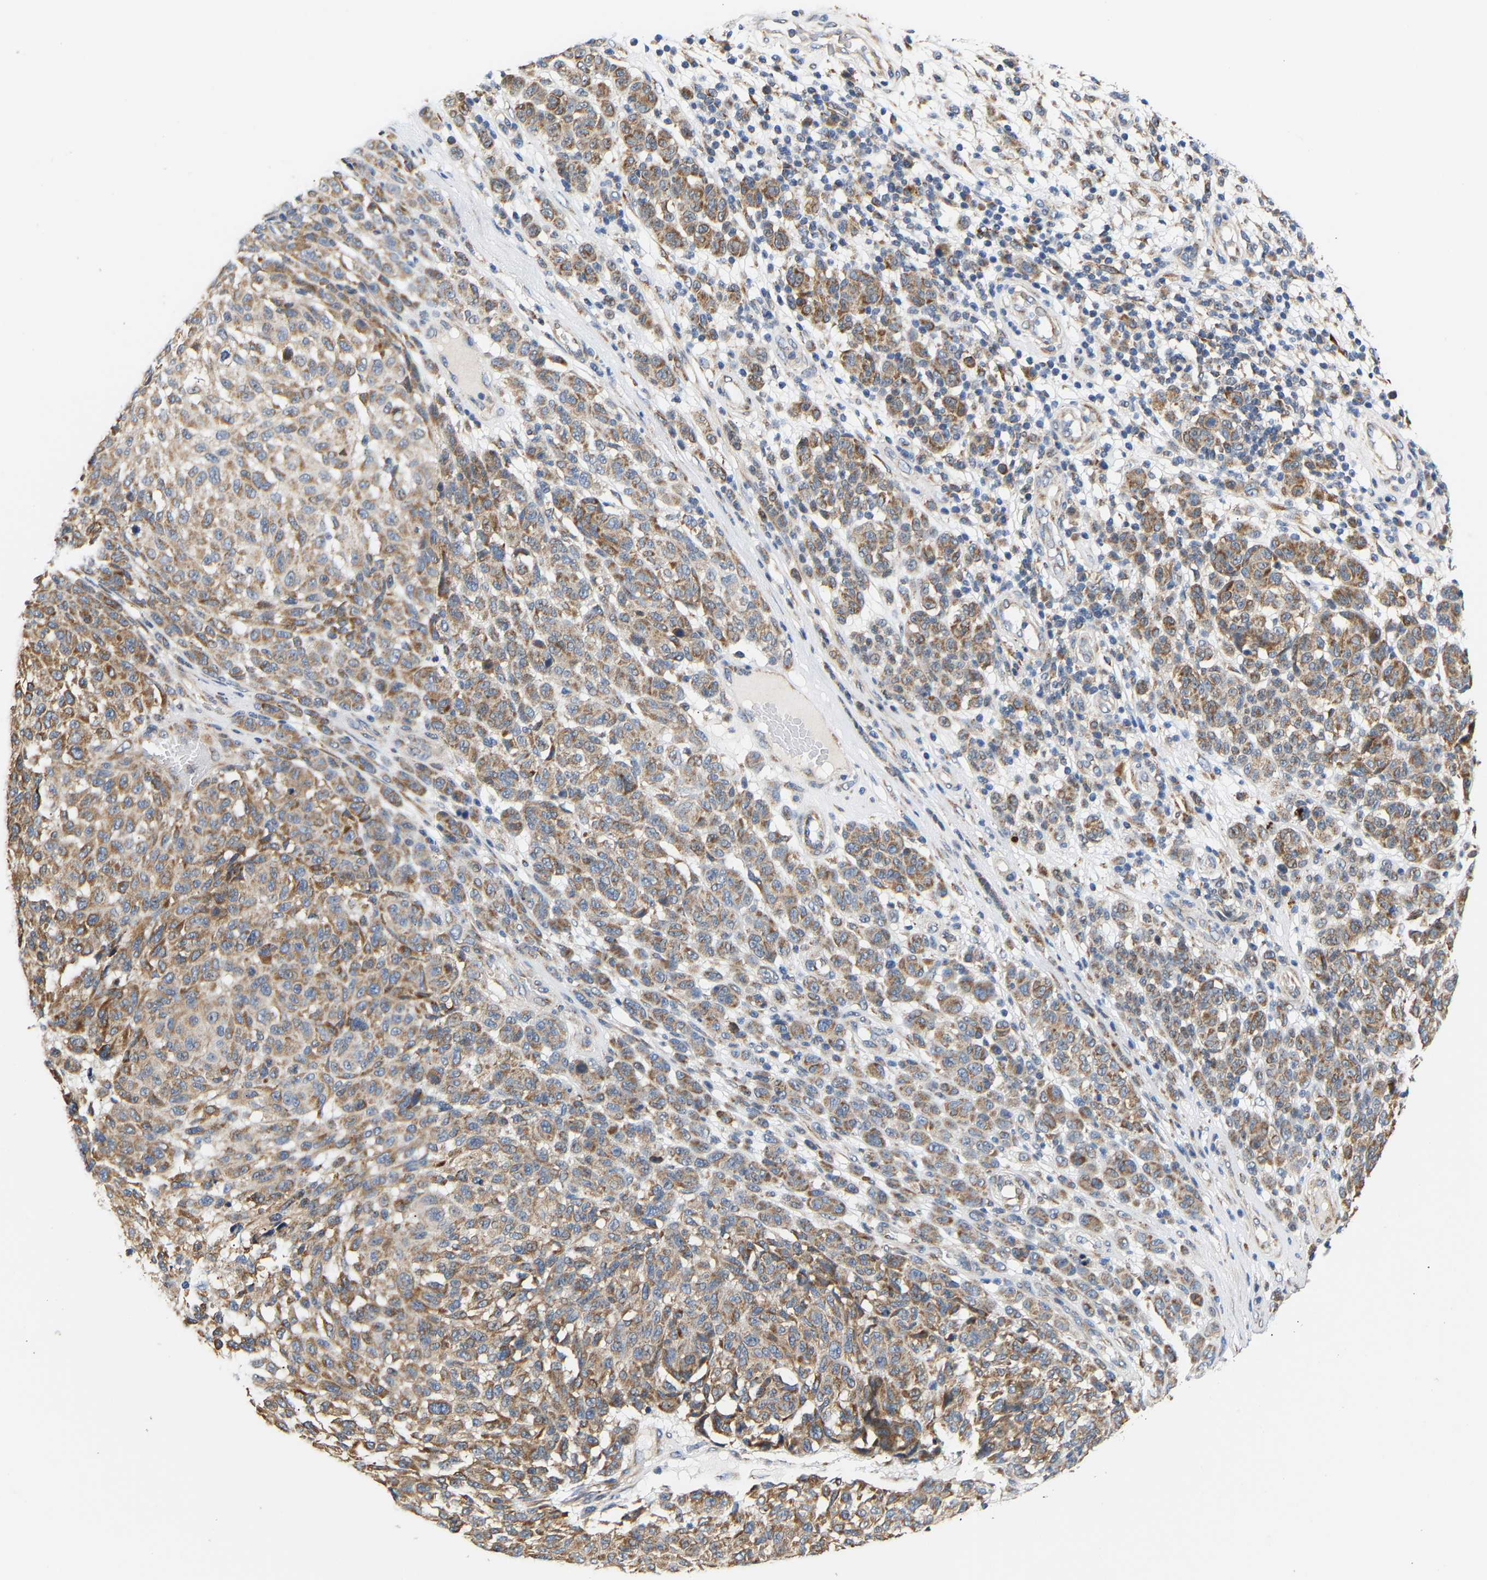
{"staining": {"intensity": "moderate", "quantity": "25%-75%", "location": "cytoplasmic/membranous"}, "tissue": "melanoma", "cell_type": "Tumor cells", "image_type": "cancer", "snomed": [{"axis": "morphology", "description": "Malignant melanoma, NOS"}, {"axis": "topography", "description": "Skin"}], "caption": "High-magnification brightfield microscopy of melanoma stained with DAB (3,3'-diaminobenzidine) (brown) and counterstained with hematoxylin (blue). tumor cells exhibit moderate cytoplasmic/membranous expression is seen in about25%-75% of cells. The staining is performed using DAB (3,3'-diaminobenzidine) brown chromogen to label protein expression. The nuclei are counter-stained blue using hematoxylin.", "gene": "TMEM168", "patient": {"sex": "male", "age": 59}}